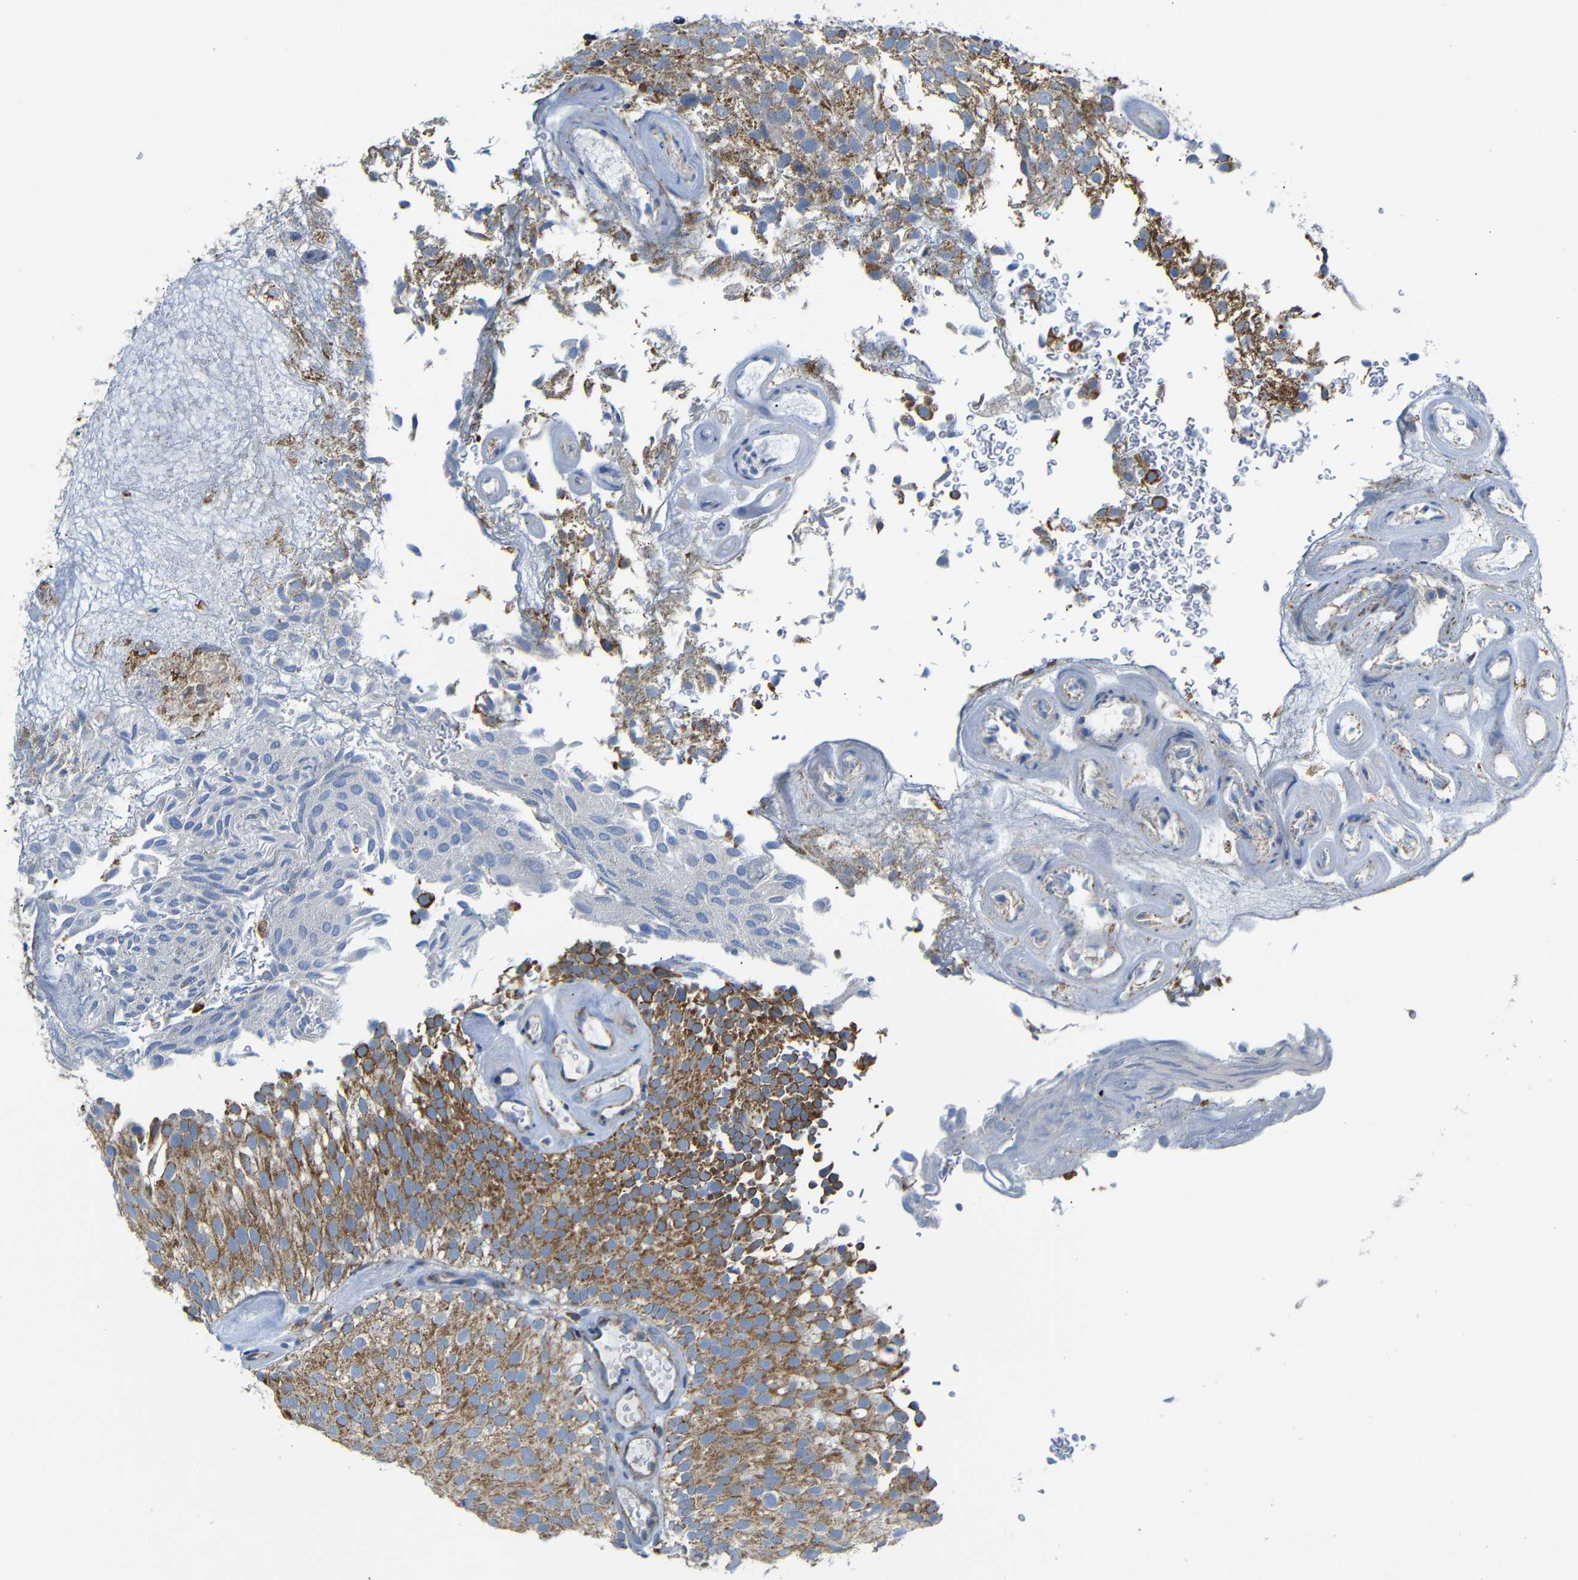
{"staining": {"intensity": "moderate", "quantity": ">75%", "location": "cytoplasmic/membranous"}, "tissue": "urothelial cancer", "cell_type": "Tumor cells", "image_type": "cancer", "snomed": [{"axis": "morphology", "description": "Urothelial carcinoma, Low grade"}, {"axis": "topography", "description": "Urinary bladder"}], "caption": "Immunohistochemical staining of human low-grade urothelial carcinoma demonstrates medium levels of moderate cytoplasmic/membranous protein staining in approximately >75% of tumor cells.", "gene": "FAM171B", "patient": {"sex": "male", "age": 78}}